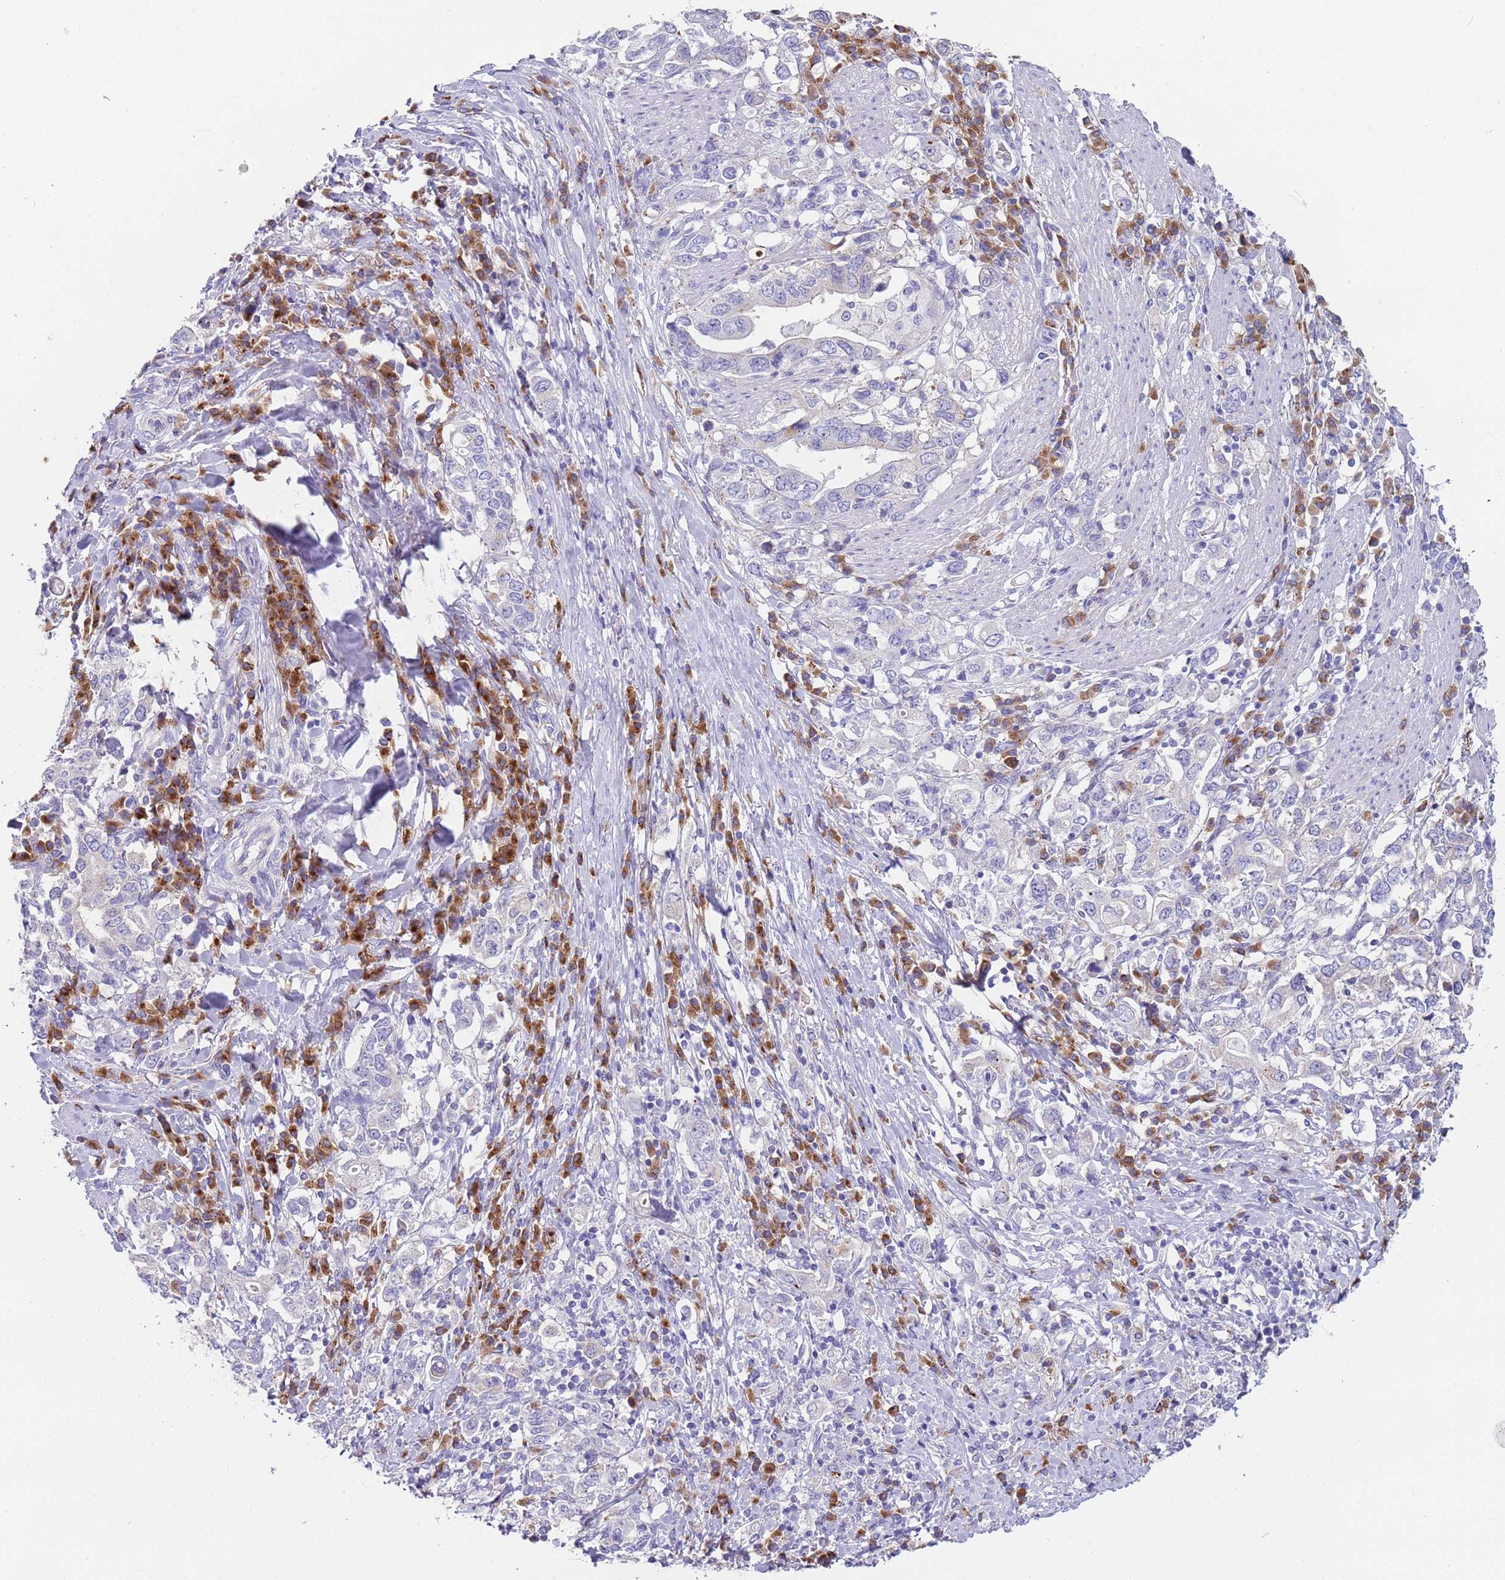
{"staining": {"intensity": "negative", "quantity": "none", "location": "none"}, "tissue": "stomach cancer", "cell_type": "Tumor cells", "image_type": "cancer", "snomed": [{"axis": "morphology", "description": "Adenocarcinoma, NOS"}, {"axis": "topography", "description": "Stomach, upper"}, {"axis": "topography", "description": "Stomach"}], "caption": "Tumor cells show no significant protein expression in adenocarcinoma (stomach).", "gene": "TYW1", "patient": {"sex": "male", "age": 62}}